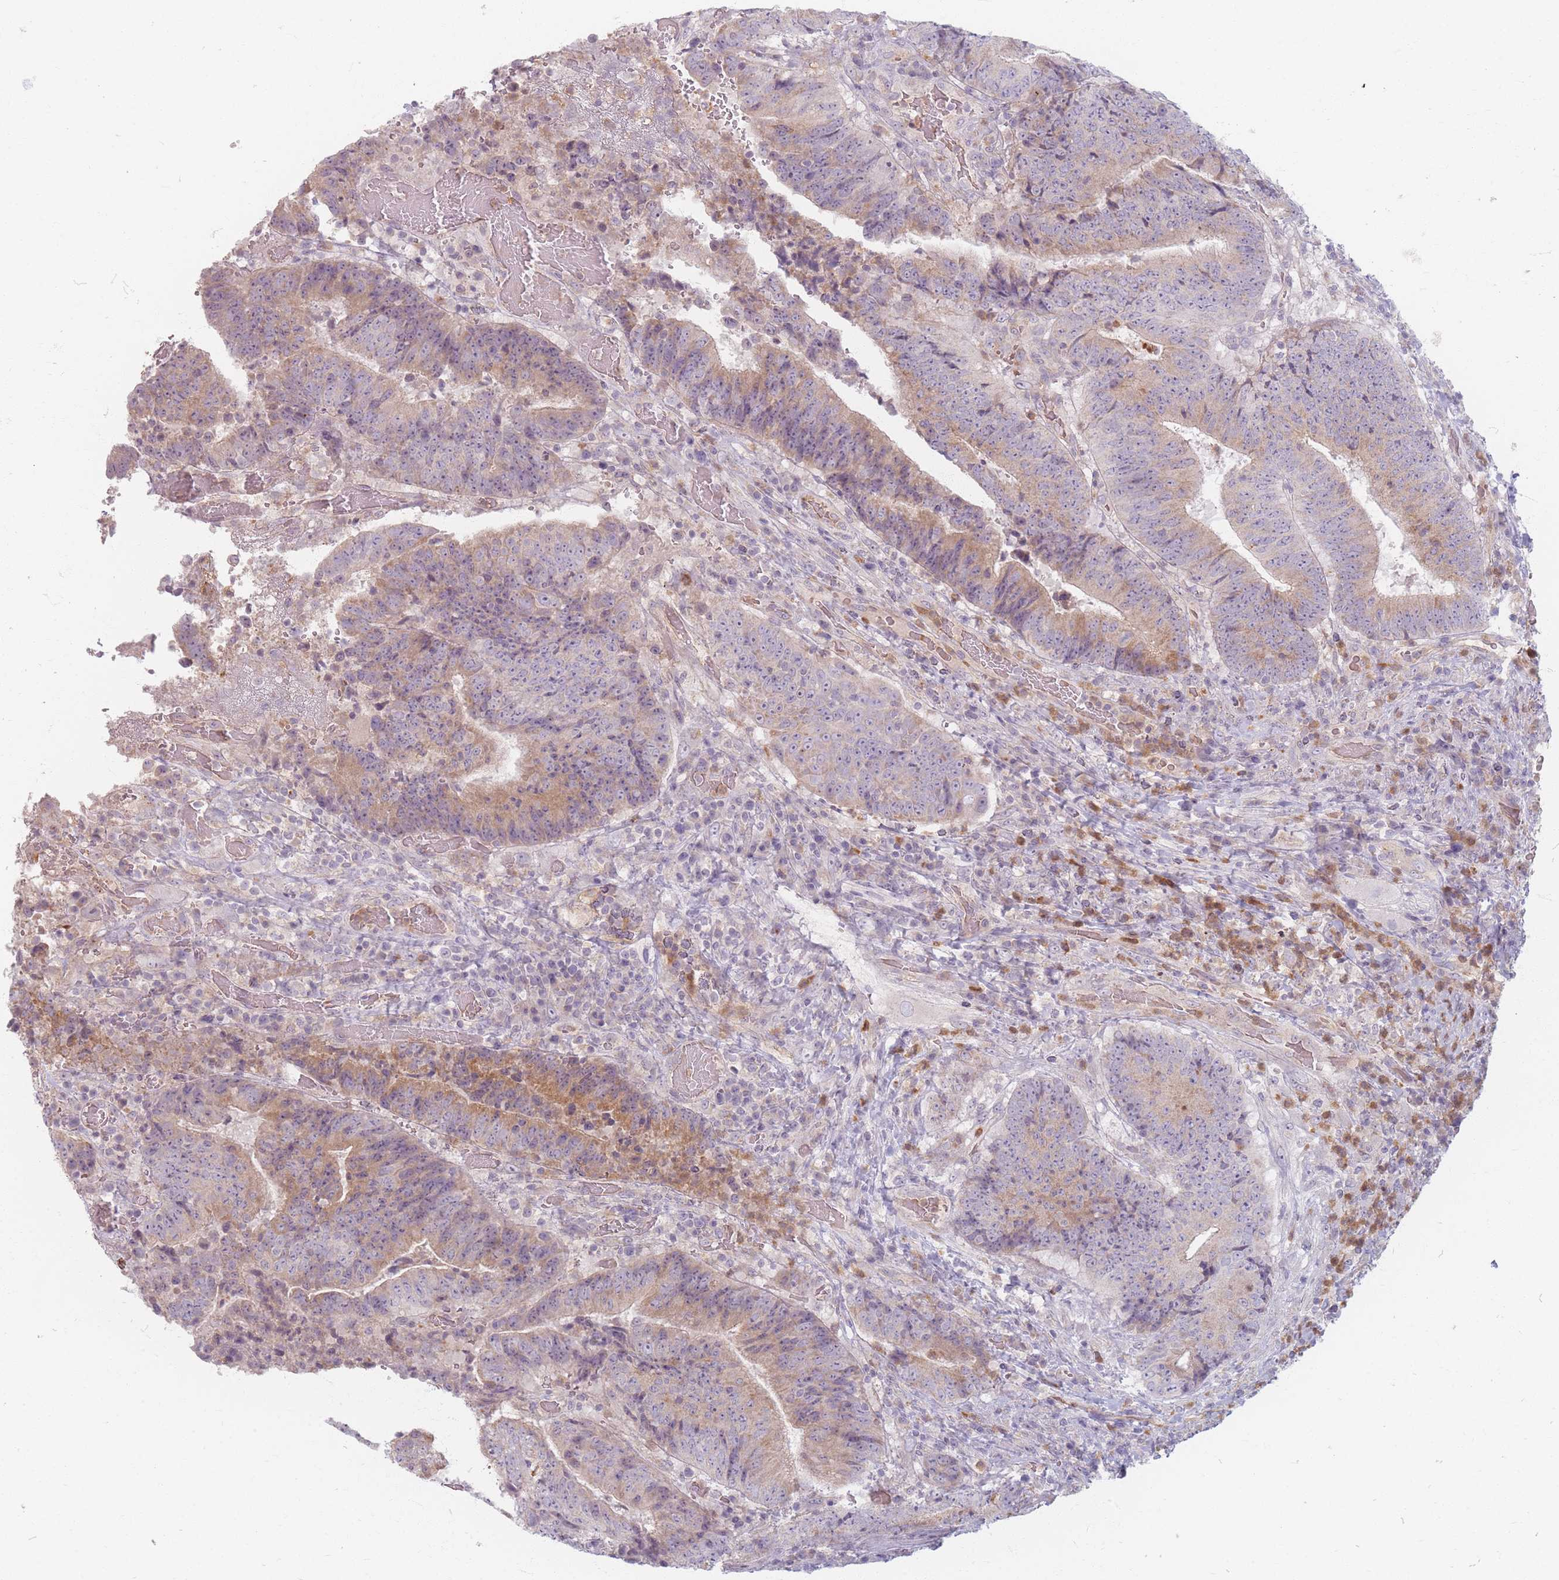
{"staining": {"intensity": "moderate", "quantity": "25%-75%", "location": "cytoplasmic/membranous"}, "tissue": "colorectal cancer", "cell_type": "Tumor cells", "image_type": "cancer", "snomed": [{"axis": "morphology", "description": "Adenocarcinoma, NOS"}, {"axis": "topography", "description": "Rectum"}], "caption": "DAB (3,3'-diaminobenzidine) immunohistochemical staining of human colorectal adenocarcinoma reveals moderate cytoplasmic/membranous protein positivity in about 25%-75% of tumor cells.", "gene": "CHCHD7", "patient": {"sex": "male", "age": 72}}